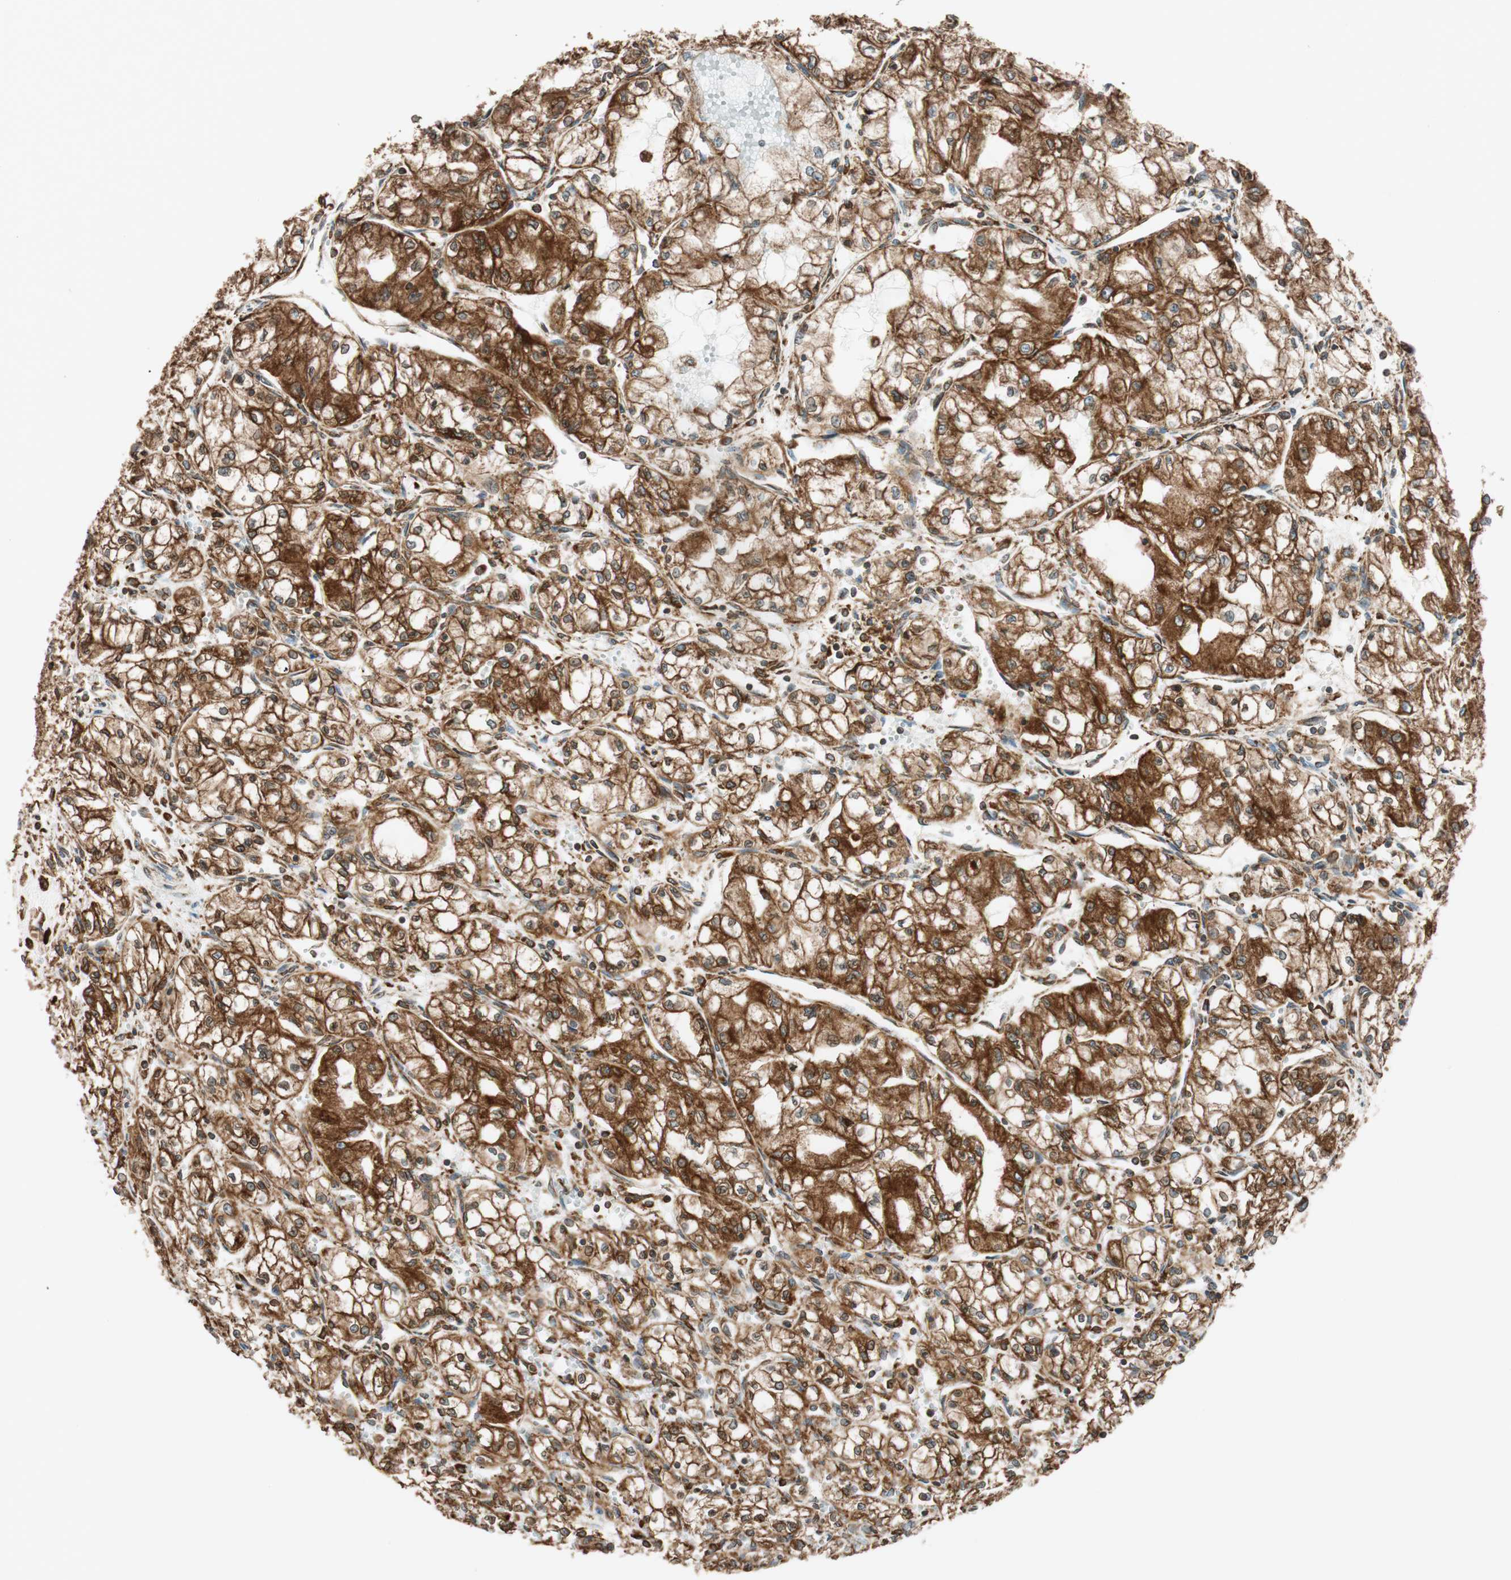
{"staining": {"intensity": "strong", "quantity": ">75%", "location": "cytoplasmic/membranous"}, "tissue": "renal cancer", "cell_type": "Tumor cells", "image_type": "cancer", "snomed": [{"axis": "morphology", "description": "Normal tissue, NOS"}, {"axis": "morphology", "description": "Adenocarcinoma, NOS"}, {"axis": "topography", "description": "Kidney"}], "caption": "Immunohistochemical staining of adenocarcinoma (renal) displays strong cytoplasmic/membranous protein staining in about >75% of tumor cells.", "gene": "PRKCSH", "patient": {"sex": "male", "age": 59}}